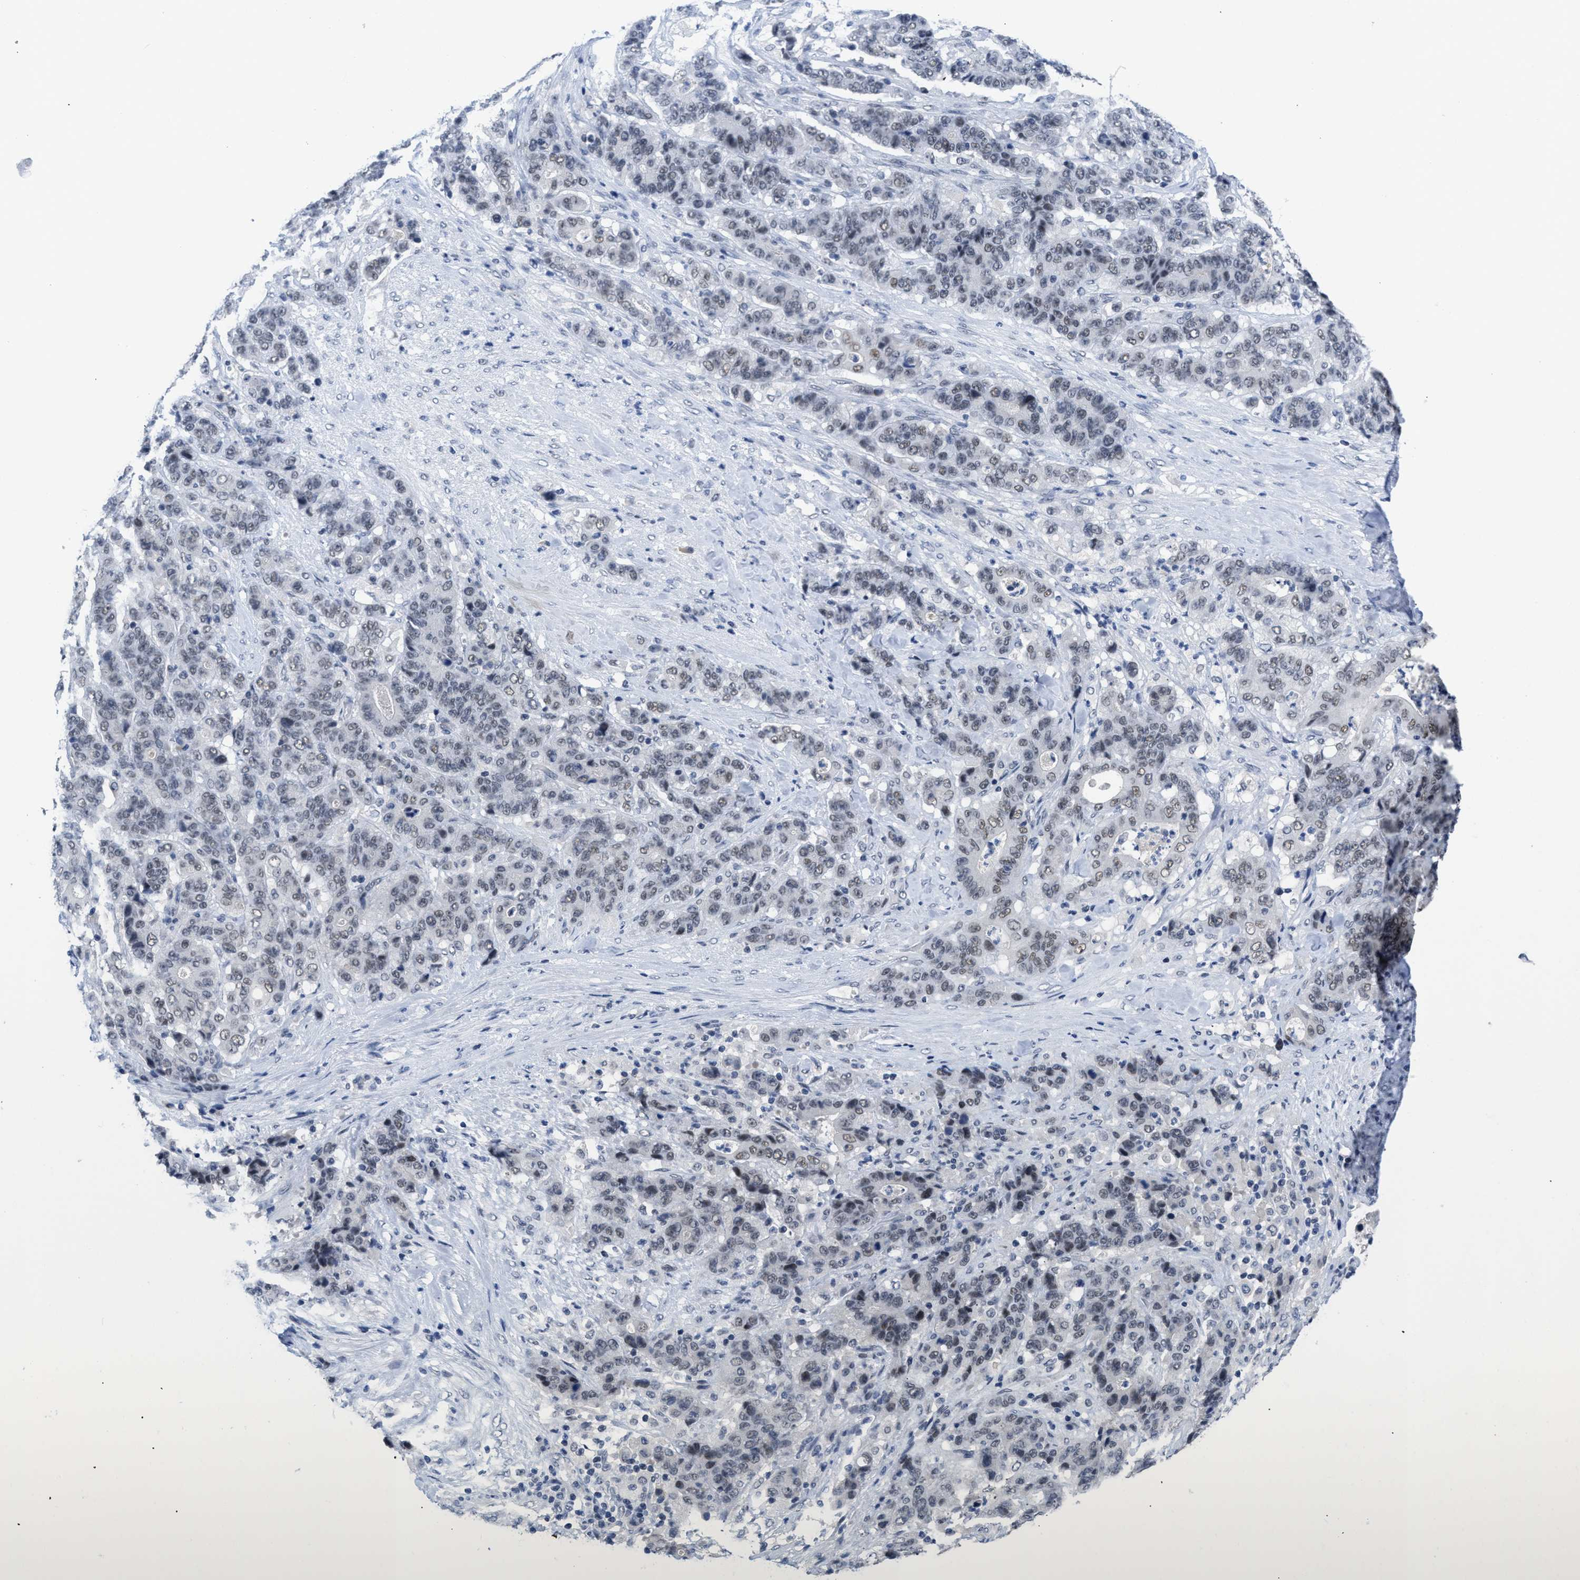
{"staining": {"intensity": "weak", "quantity": "25%-75%", "location": "nuclear"}, "tissue": "stomach cancer", "cell_type": "Tumor cells", "image_type": "cancer", "snomed": [{"axis": "morphology", "description": "Adenocarcinoma, NOS"}, {"axis": "topography", "description": "Stomach"}], "caption": "A histopathology image showing weak nuclear staining in about 25%-75% of tumor cells in adenocarcinoma (stomach), as visualized by brown immunohistochemical staining.", "gene": "GGNBP2", "patient": {"sex": "female", "age": 73}}